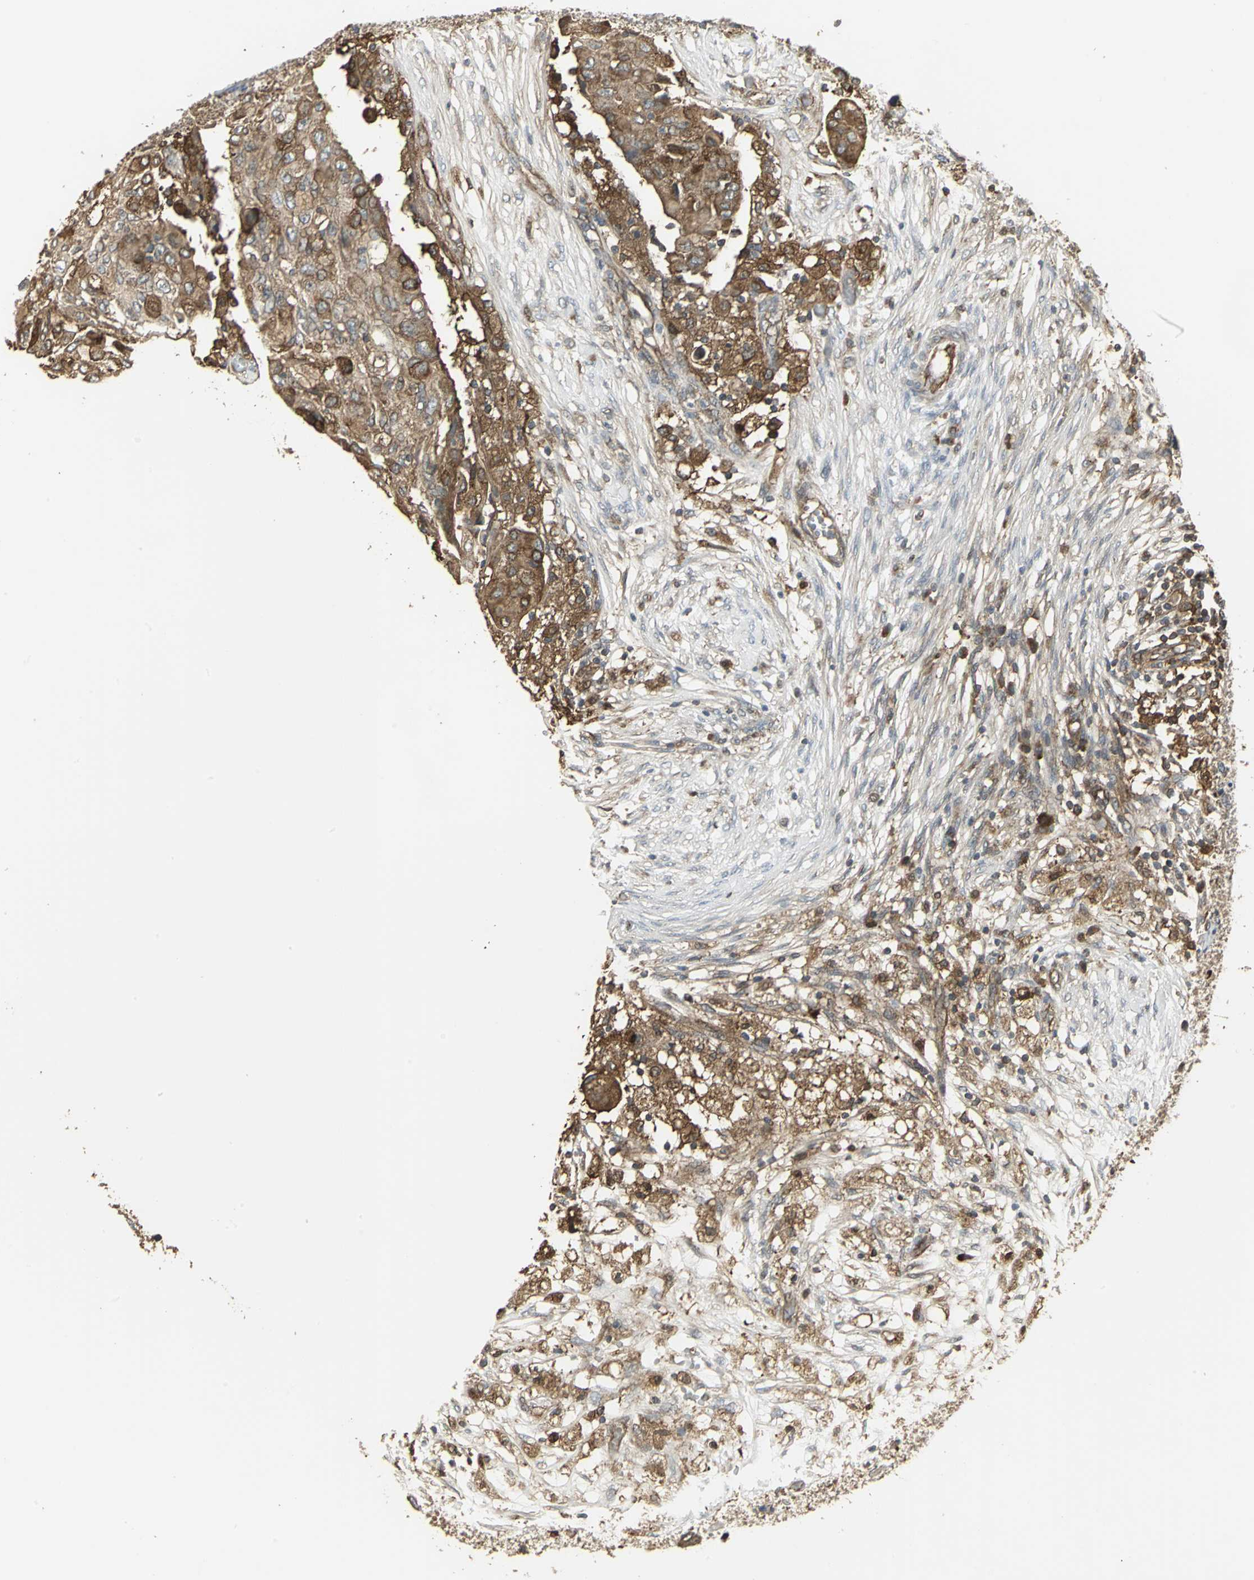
{"staining": {"intensity": "strong", "quantity": ">75%", "location": "cytoplasmic/membranous"}, "tissue": "ovarian cancer", "cell_type": "Tumor cells", "image_type": "cancer", "snomed": [{"axis": "morphology", "description": "Carcinoma, endometroid"}, {"axis": "topography", "description": "Ovary"}], "caption": "Approximately >75% of tumor cells in ovarian cancer (endometroid carcinoma) show strong cytoplasmic/membranous protein positivity as visualized by brown immunohistochemical staining.", "gene": "PRXL2B", "patient": {"sex": "female", "age": 42}}